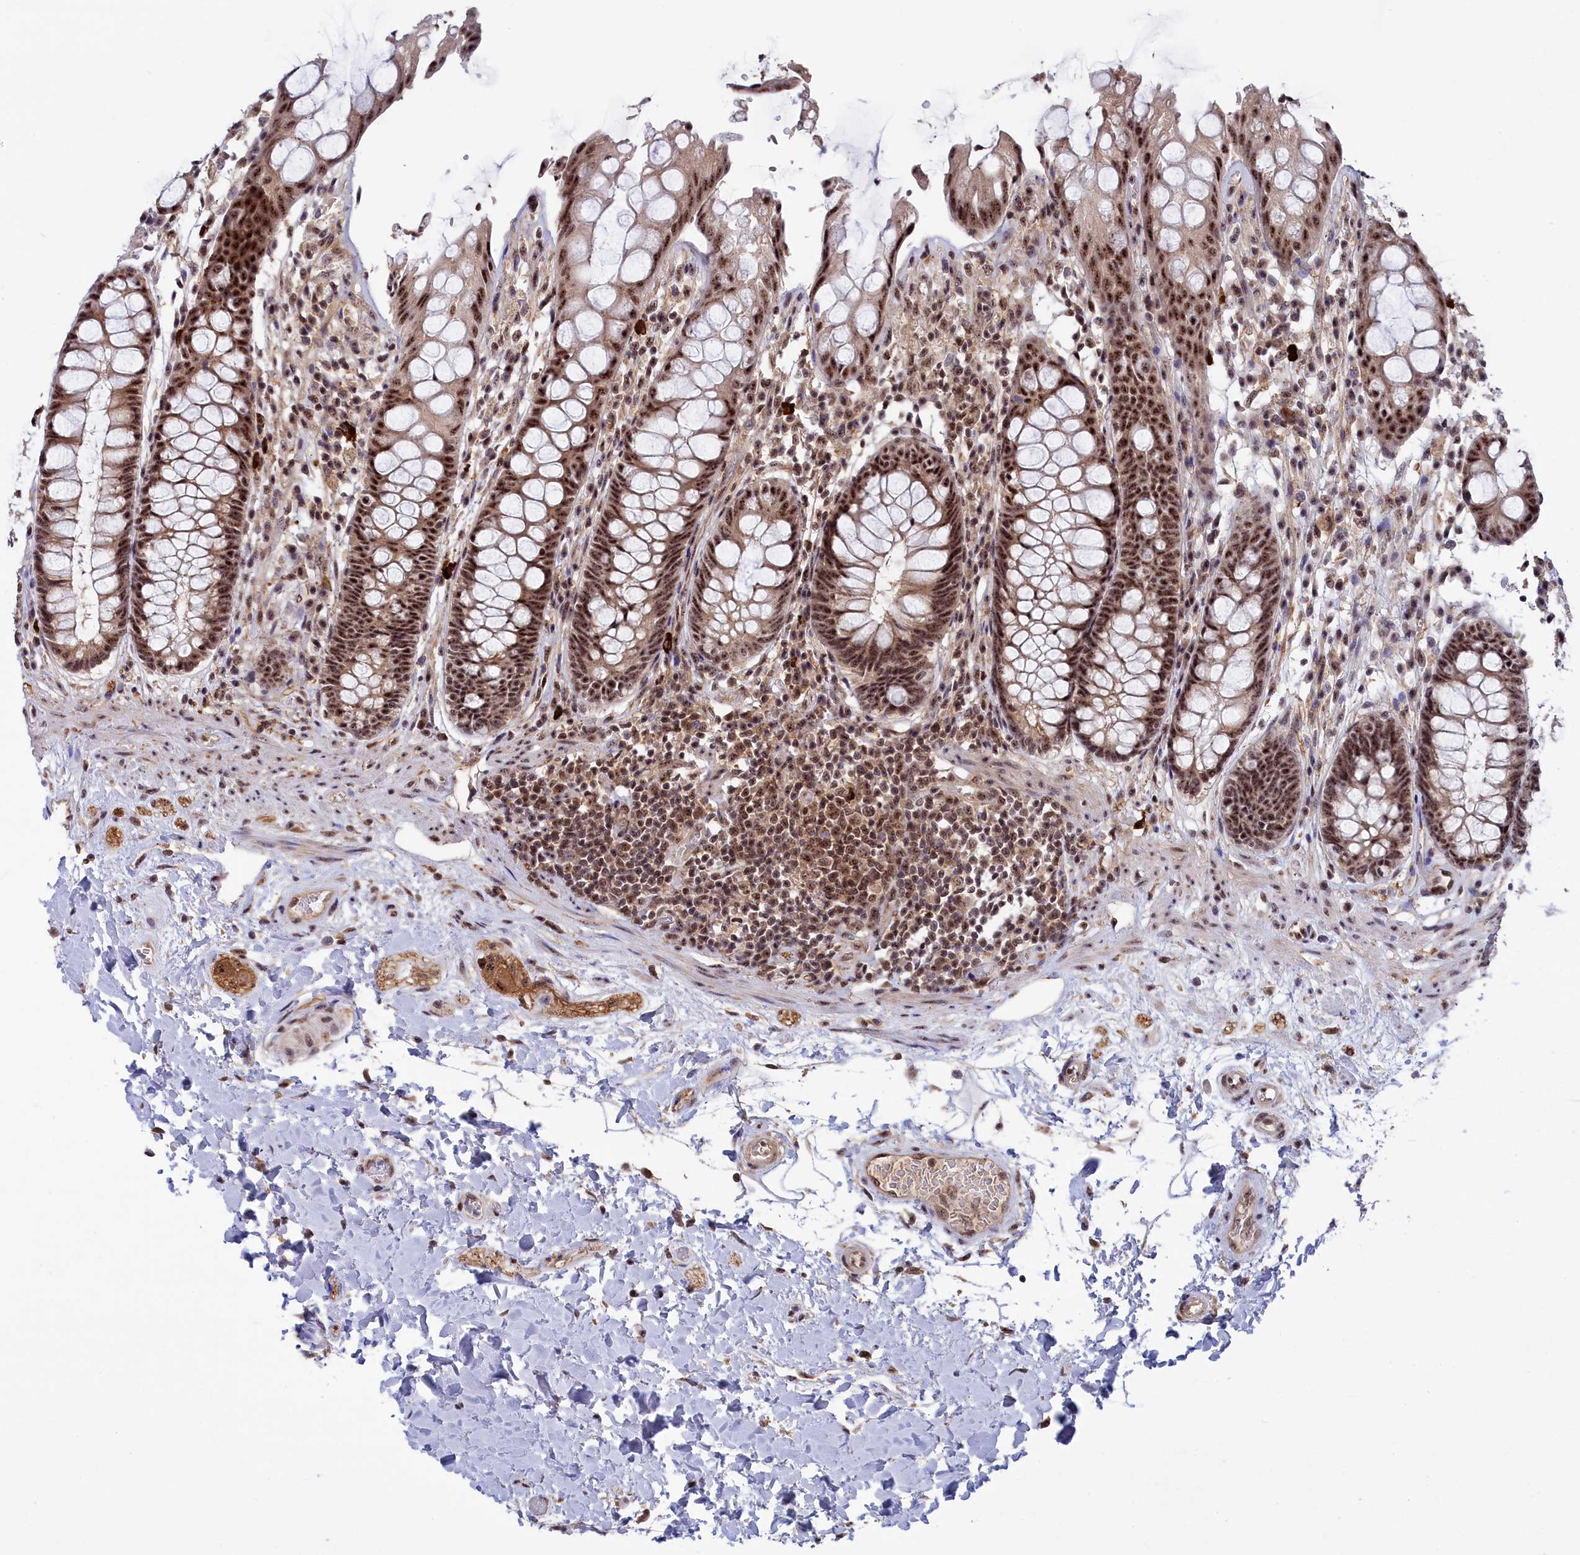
{"staining": {"intensity": "strong", "quantity": ">75%", "location": "nuclear"}, "tissue": "rectum", "cell_type": "Glandular cells", "image_type": "normal", "snomed": [{"axis": "morphology", "description": "Normal tissue, NOS"}, {"axis": "topography", "description": "Rectum"}], "caption": "Rectum stained with DAB (3,3'-diaminobenzidine) immunohistochemistry (IHC) demonstrates high levels of strong nuclear expression in approximately >75% of glandular cells. Nuclei are stained in blue.", "gene": "TAB1", "patient": {"sex": "male", "age": 64}}